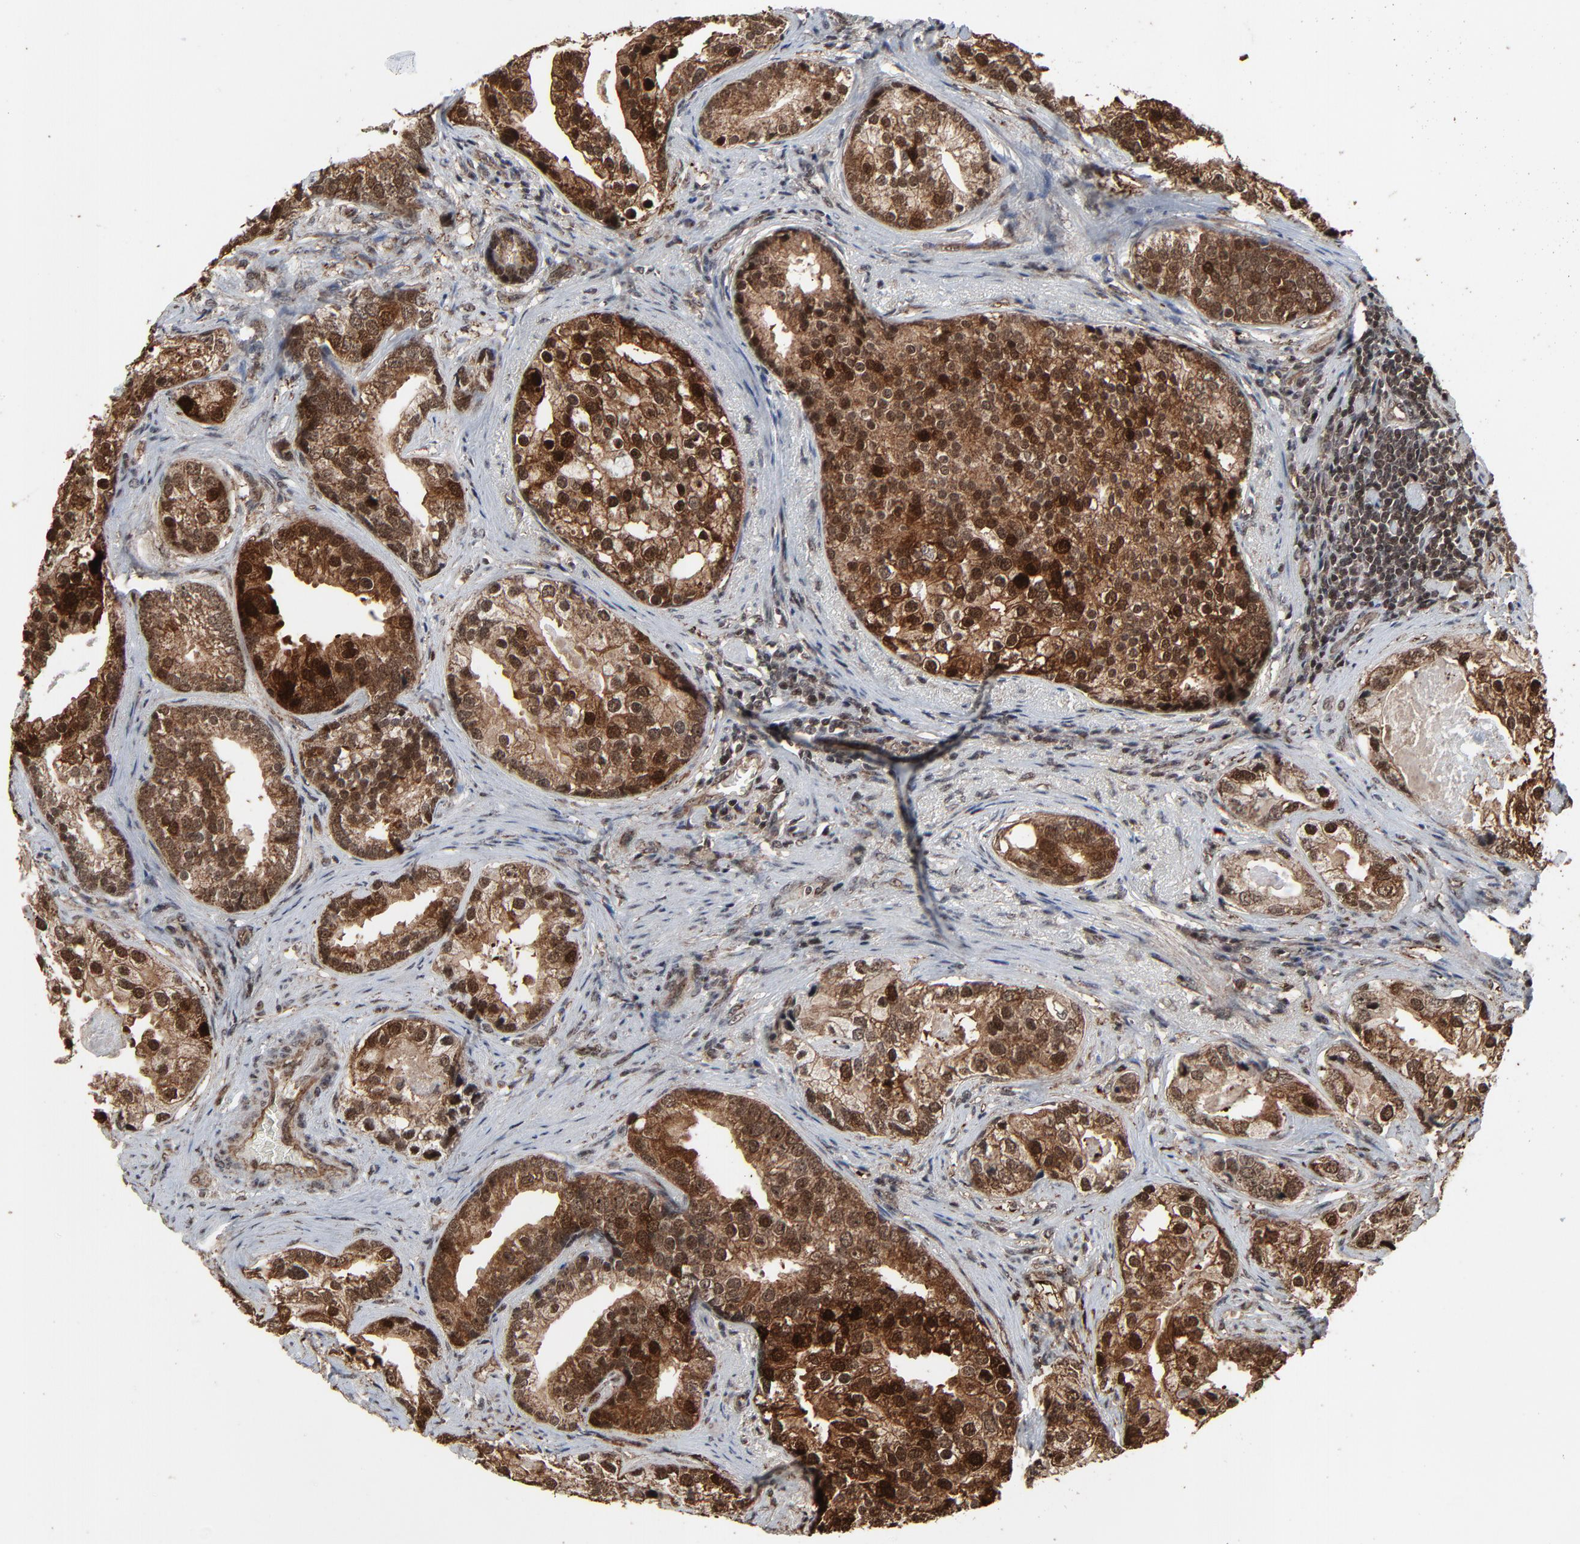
{"staining": {"intensity": "strong", "quantity": ">75%", "location": "cytoplasmic/membranous,nuclear"}, "tissue": "prostate cancer", "cell_type": "Tumor cells", "image_type": "cancer", "snomed": [{"axis": "morphology", "description": "Adenocarcinoma, Low grade"}, {"axis": "topography", "description": "Prostate"}], "caption": "Strong cytoplasmic/membranous and nuclear expression is seen in approximately >75% of tumor cells in low-grade adenocarcinoma (prostate).", "gene": "RHOJ", "patient": {"sex": "male", "age": 71}}